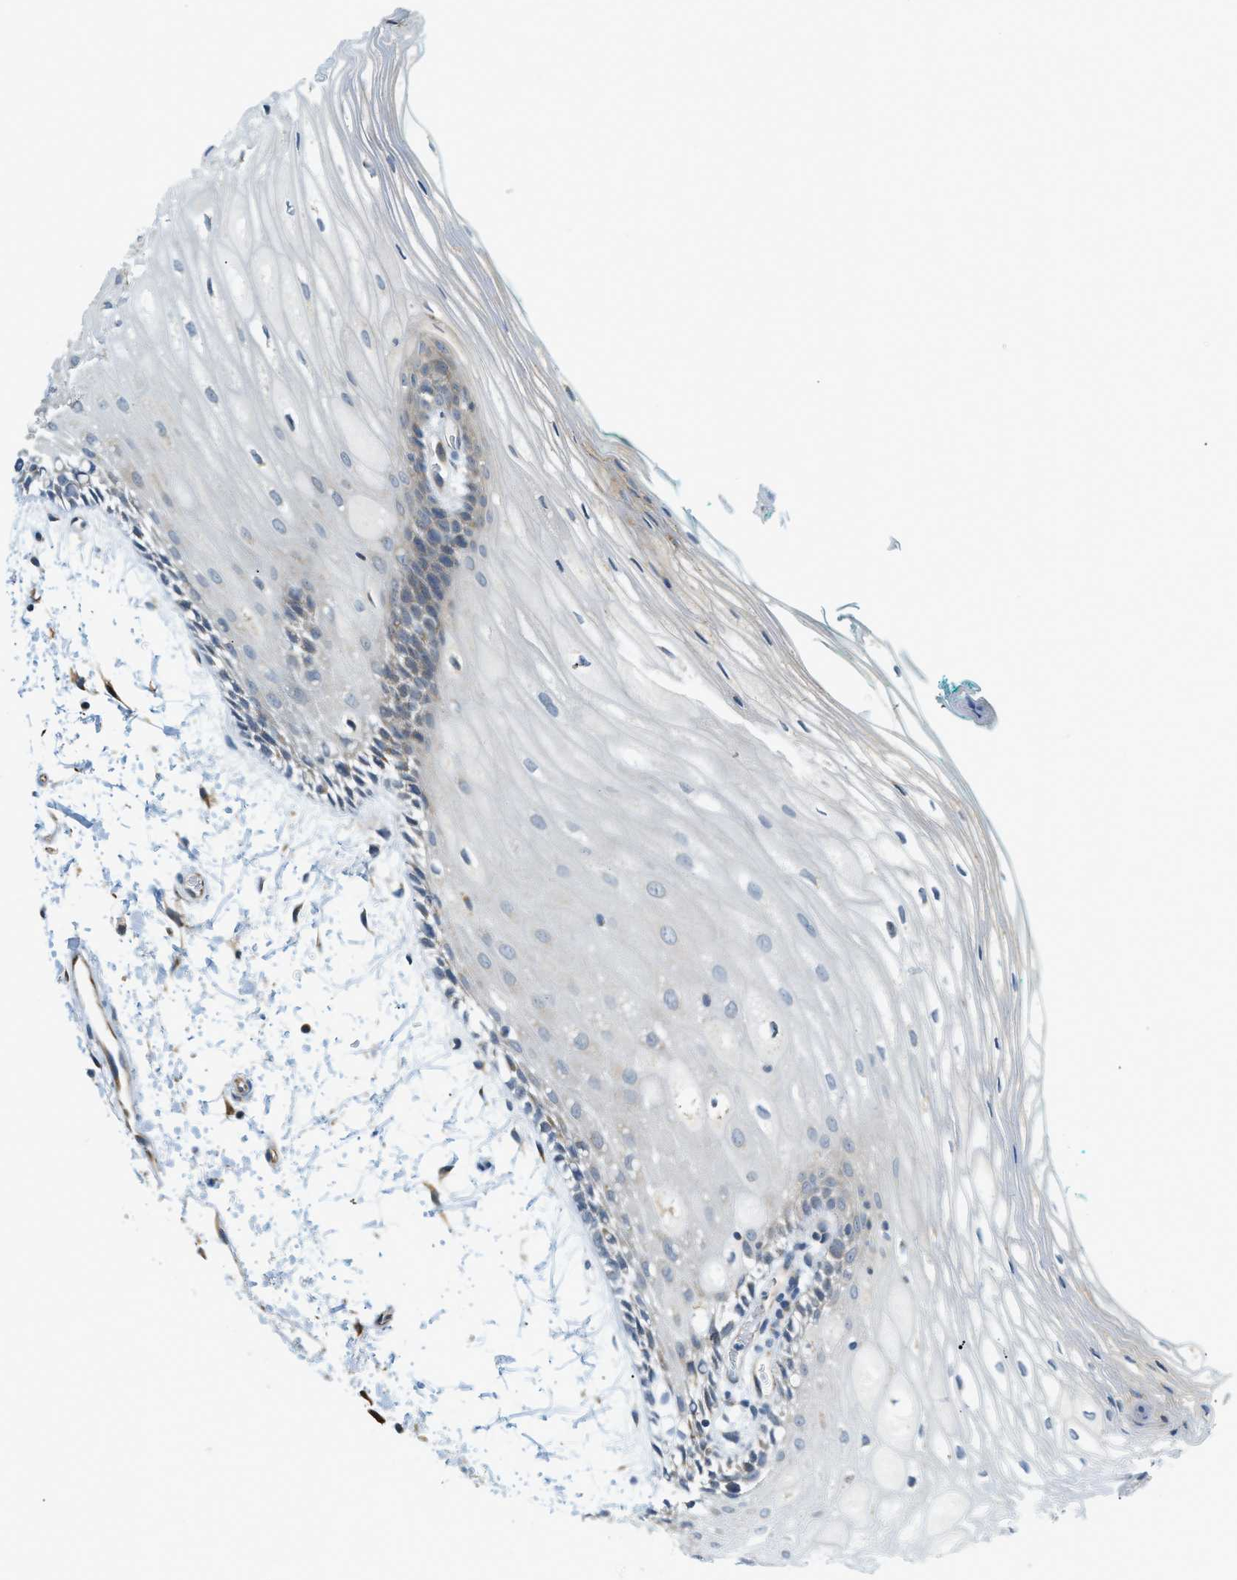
{"staining": {"intensity": "negative", "quantity": "none", "location": "none"}, "tissue": "oral mucosa", "cell_type": "Squamous epithelial cells", "image_type": "normal", "snomed": [{"axis": "morphology", "description": "Normal tissue, NOS"}, {"axis": "topography", "description": "Skeletal muscle"}, {"axis": "topography", "description": "Oral tissue"}, {"axis": "topography", "description": "Peripheral nerve tissue"}], "caption": "DAB immunohistochemical staining of benign human oral mucosa reveals no significant staining in squamous epithelial cells.", "gene": "PIGG", "patient": {"sex": "female", "age": 84}}